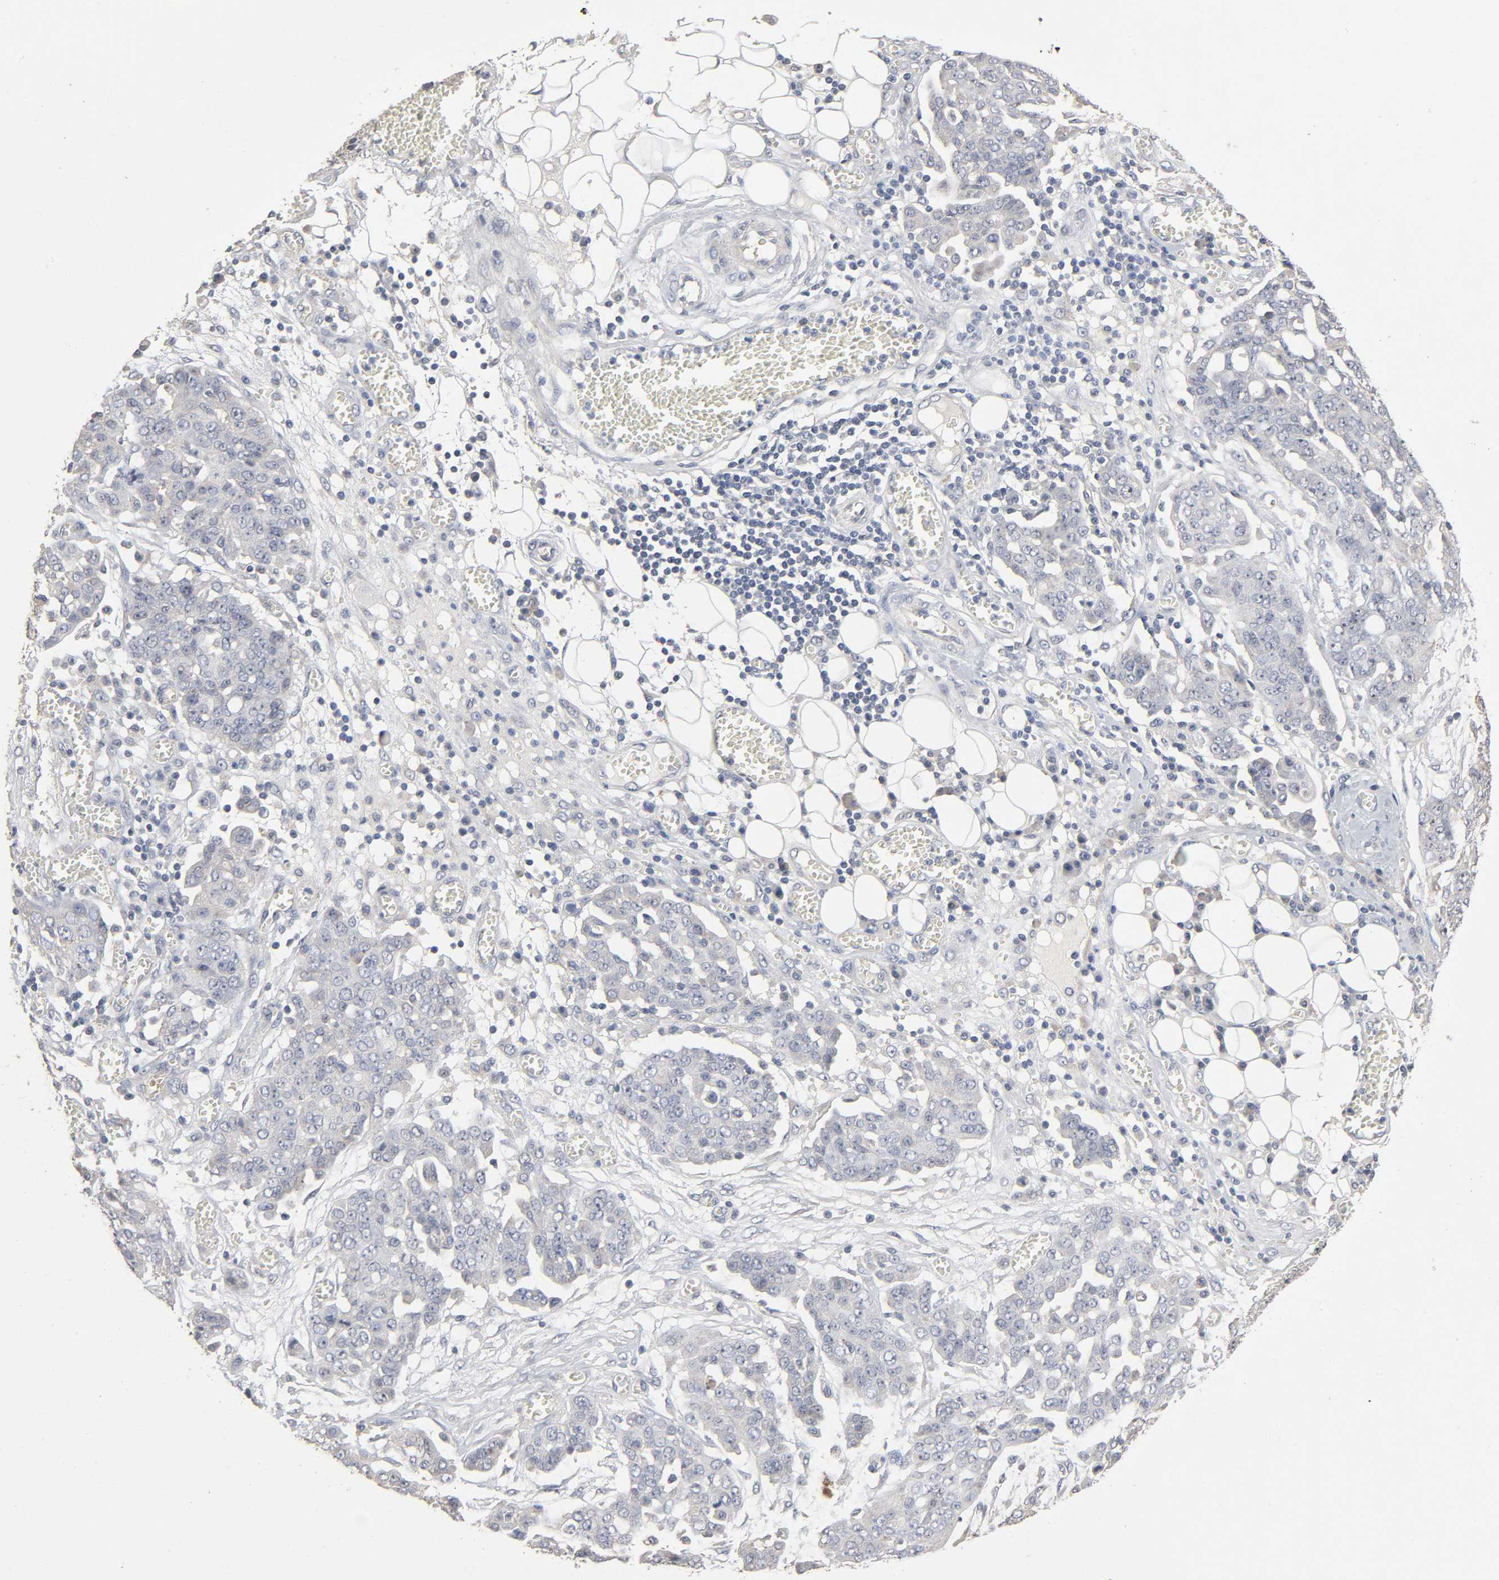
{"staining": {"intensity": "negative", "quantity": "none", "location": "none"}, "tissue": "ovarian cancer", "cell_type": "Tumor cells", "image_type": "cancer", "snomed": [{"axis": "morphology", "description": "Cystadenocarcinoma, serous, NOS"}, {"axis": "topography", "description": "Soft tissue"}, {"axis": "topography", "description": "Ovary"}], "caption": "Tumor cells are negative for brown protein staining in serous cystadenocarcinoma (ovarian).", "gene": "SLC10A2", "patient": {"sex": "female", "age": 57}}